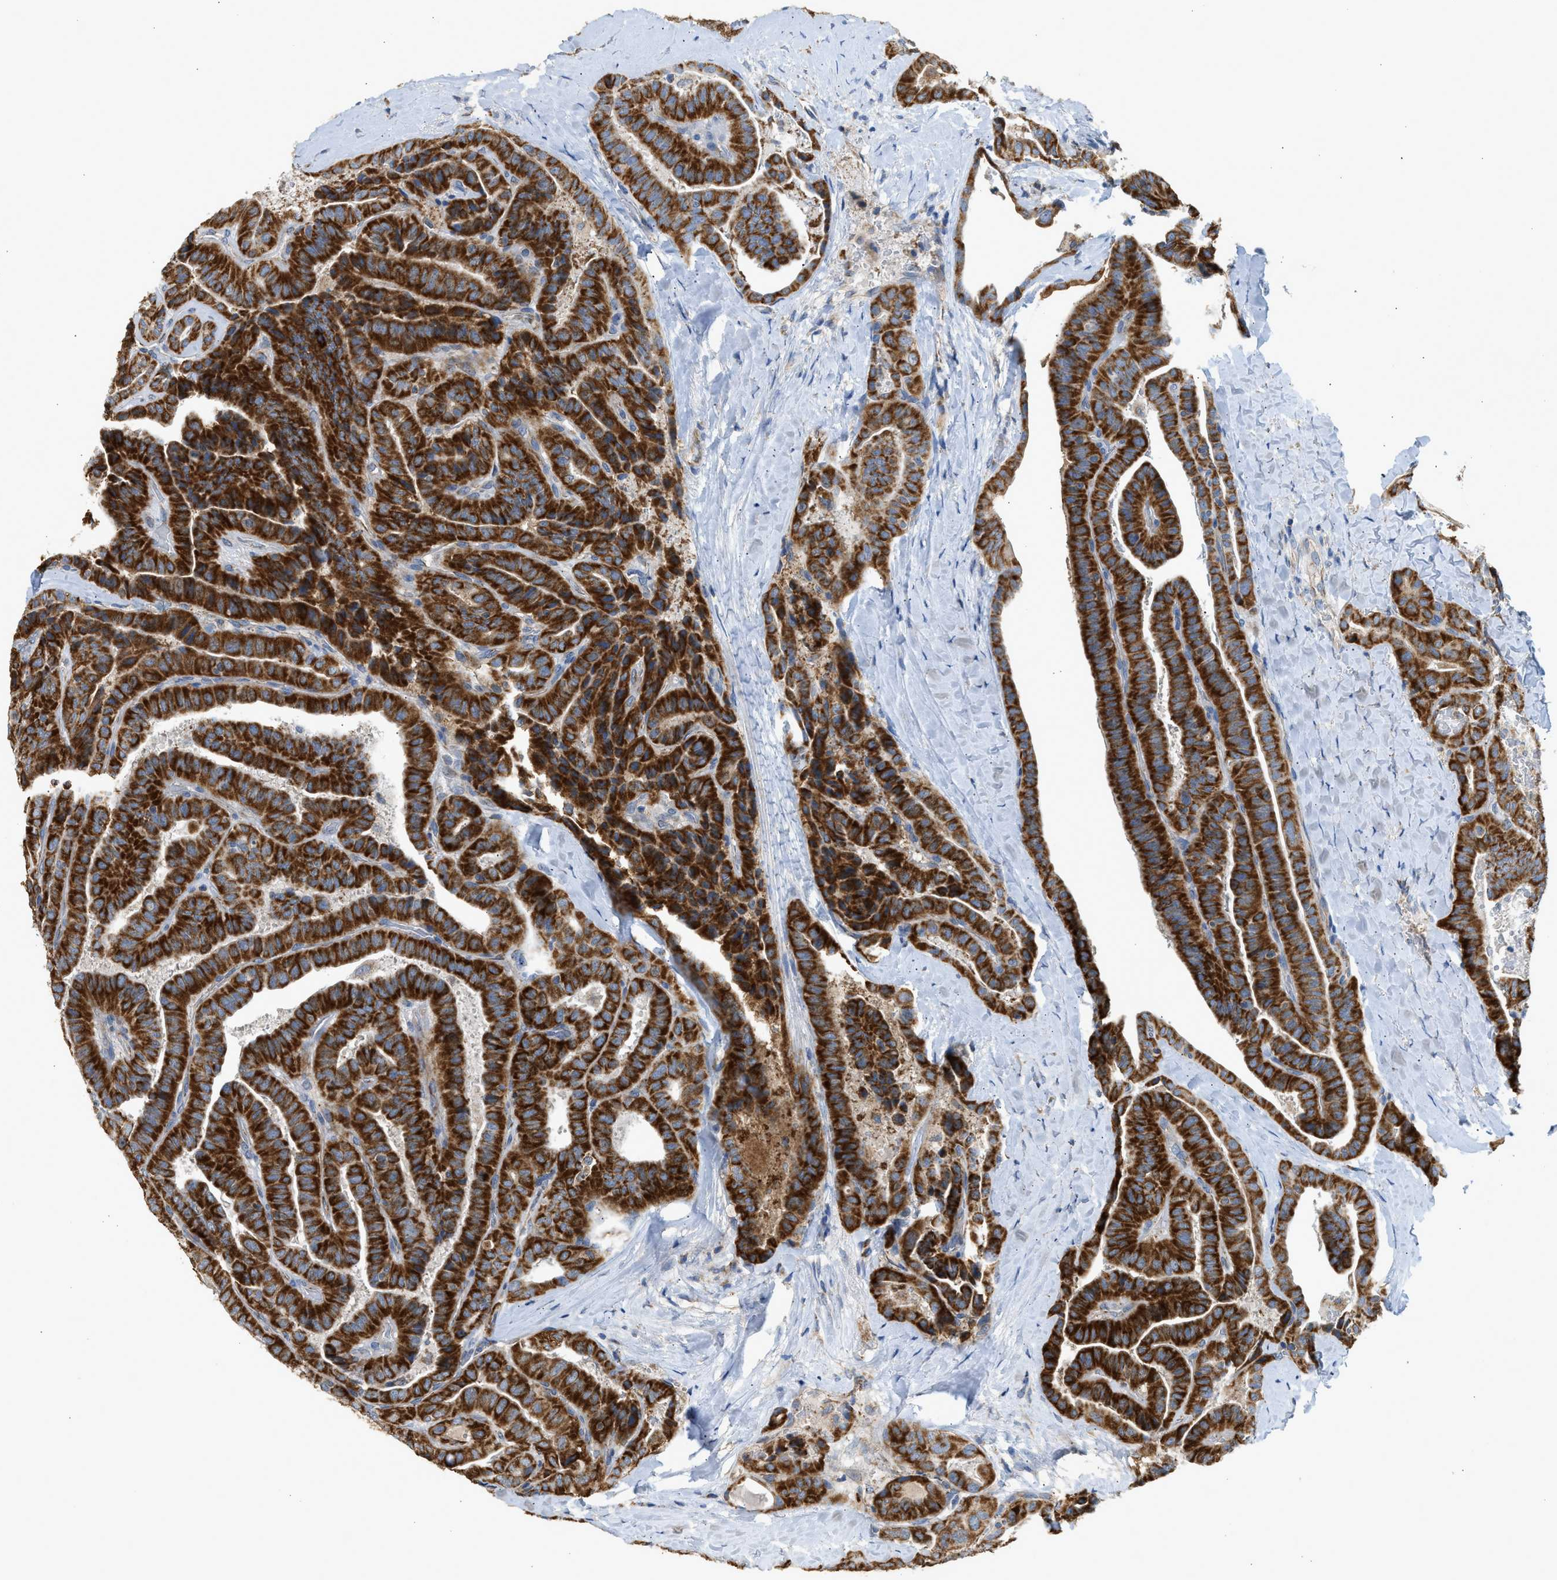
{"staining": {"intensity": "strong", "quantity": ">75%", "location": "cytoplasmic/membranous"}, "tissue": "thyroid cancer", "cell_type": "Tumor cells", "image_type": "cancer", "snomed": [{"axis": "morphology", "description": "Papillary adenocarcinoma, NOS"}, {"axis": "topography", "description": "Thyroid gland"}], "caption": "DAB immunohistochemical staining of thyroid cancer reveals strong cytoplasmic/membranous protein staining in approximately >75% of tumor cells. Using DAB (3,3'-diaminobenzidine) (brown) and hematoxylin (blue) stains, captured at high magnification using brightfield microscopy.", "gene": "GOT2", "patient": {"sex": "male", "age": 77}}